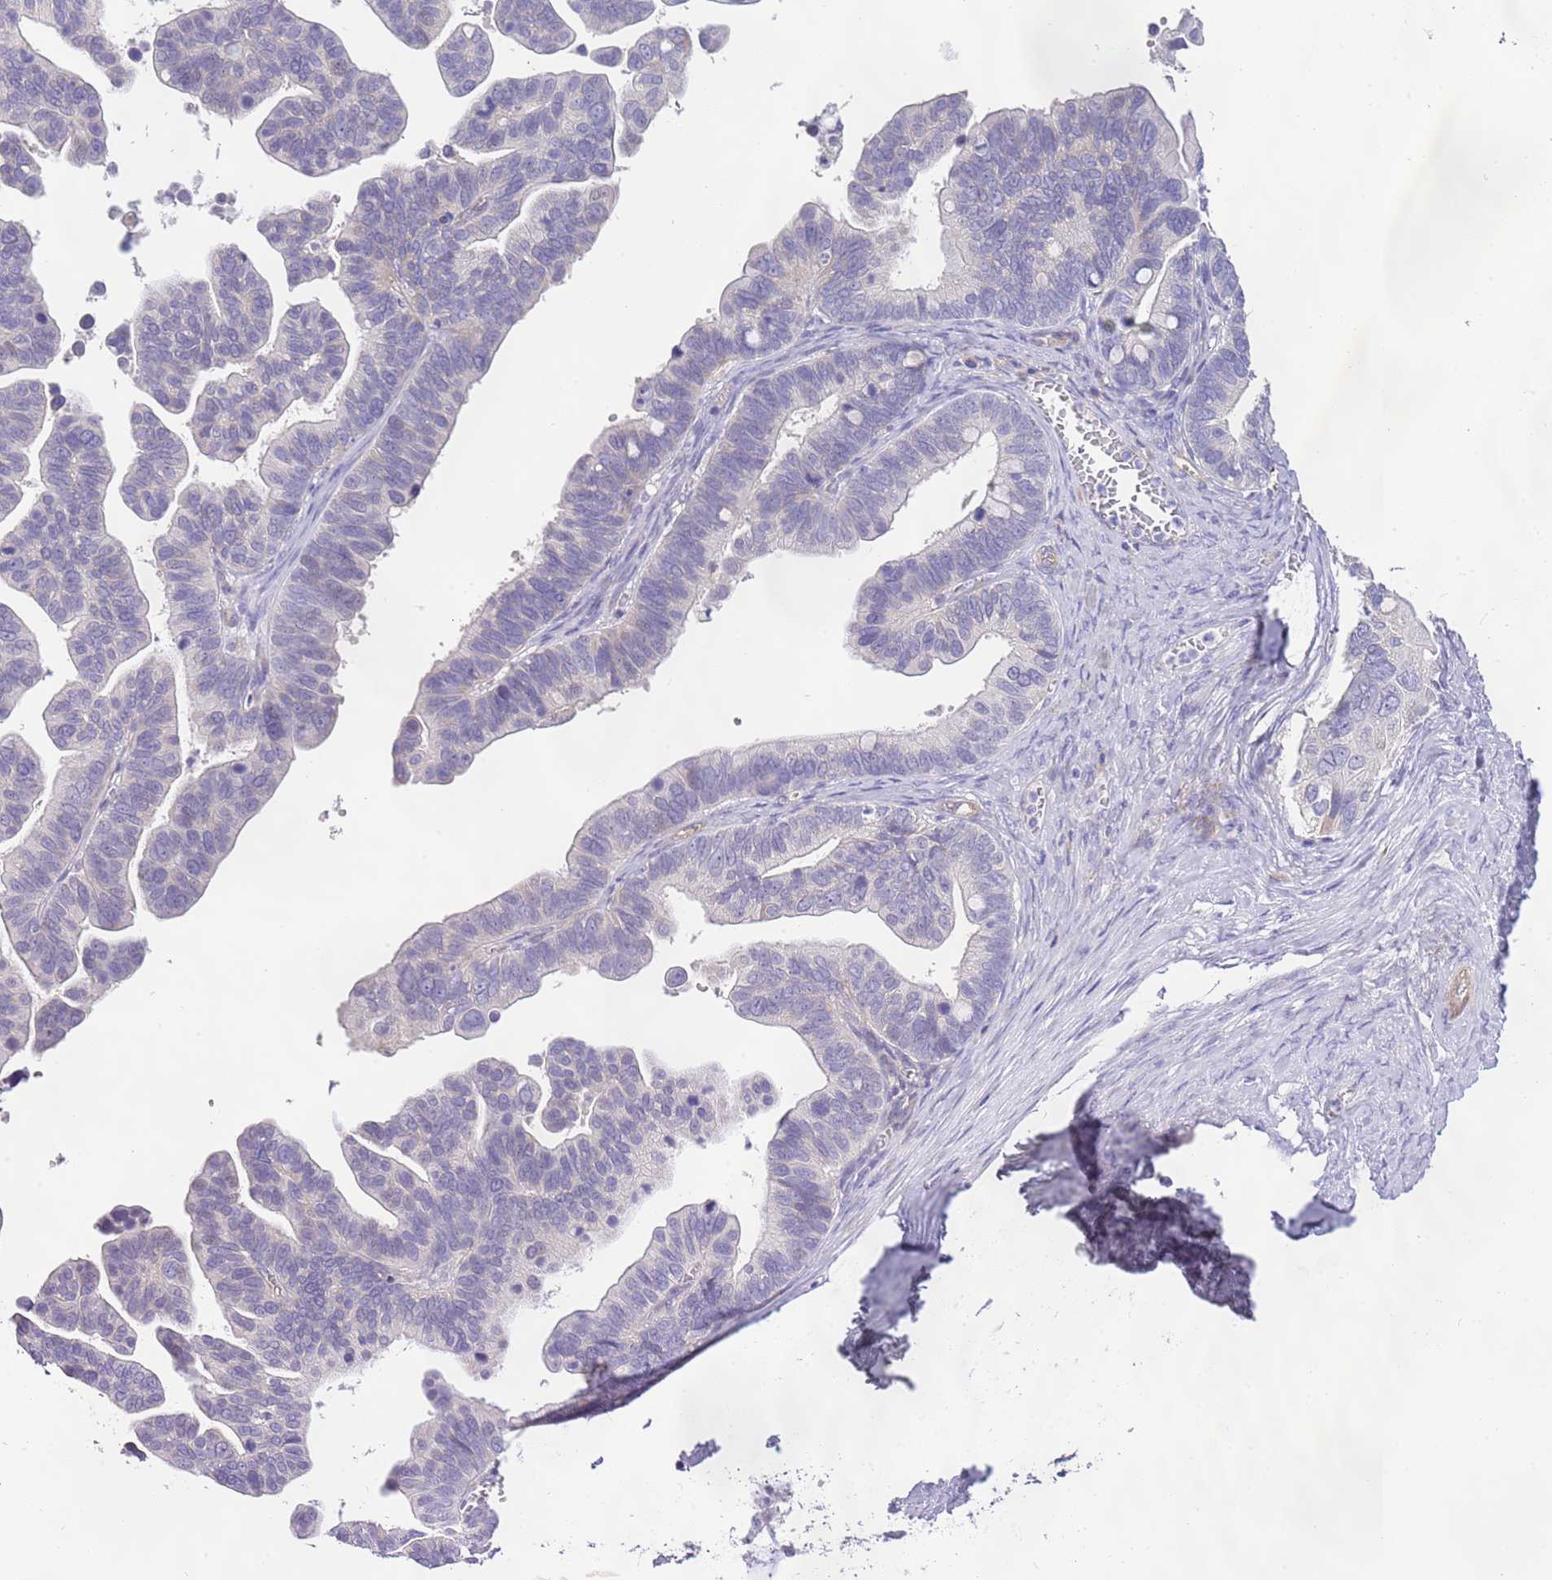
{"staining": {"intensity": "negative", "quantity": "none", "location": "none"}, "tissue": "ovarian cancer", "cell_type": "Tumor cells", "image_type": "cancer", "snomed": [{"axis": "morphology", "description": "Cystadenocarcinoma, serous, NOS"}, {"axis": "topography", "description": "Ovary"}], "caption": "This is a histopathology image of immunohistochemistry (IHC) staining of serous cystadenocarcinoma (ovarian), which shows no expression in tumor cells. (DAB immunohistochemistry (IHC) with hematoxylin counter stain).", "gene": "RFK", "patient": {"sex": "female", "age": 56}}